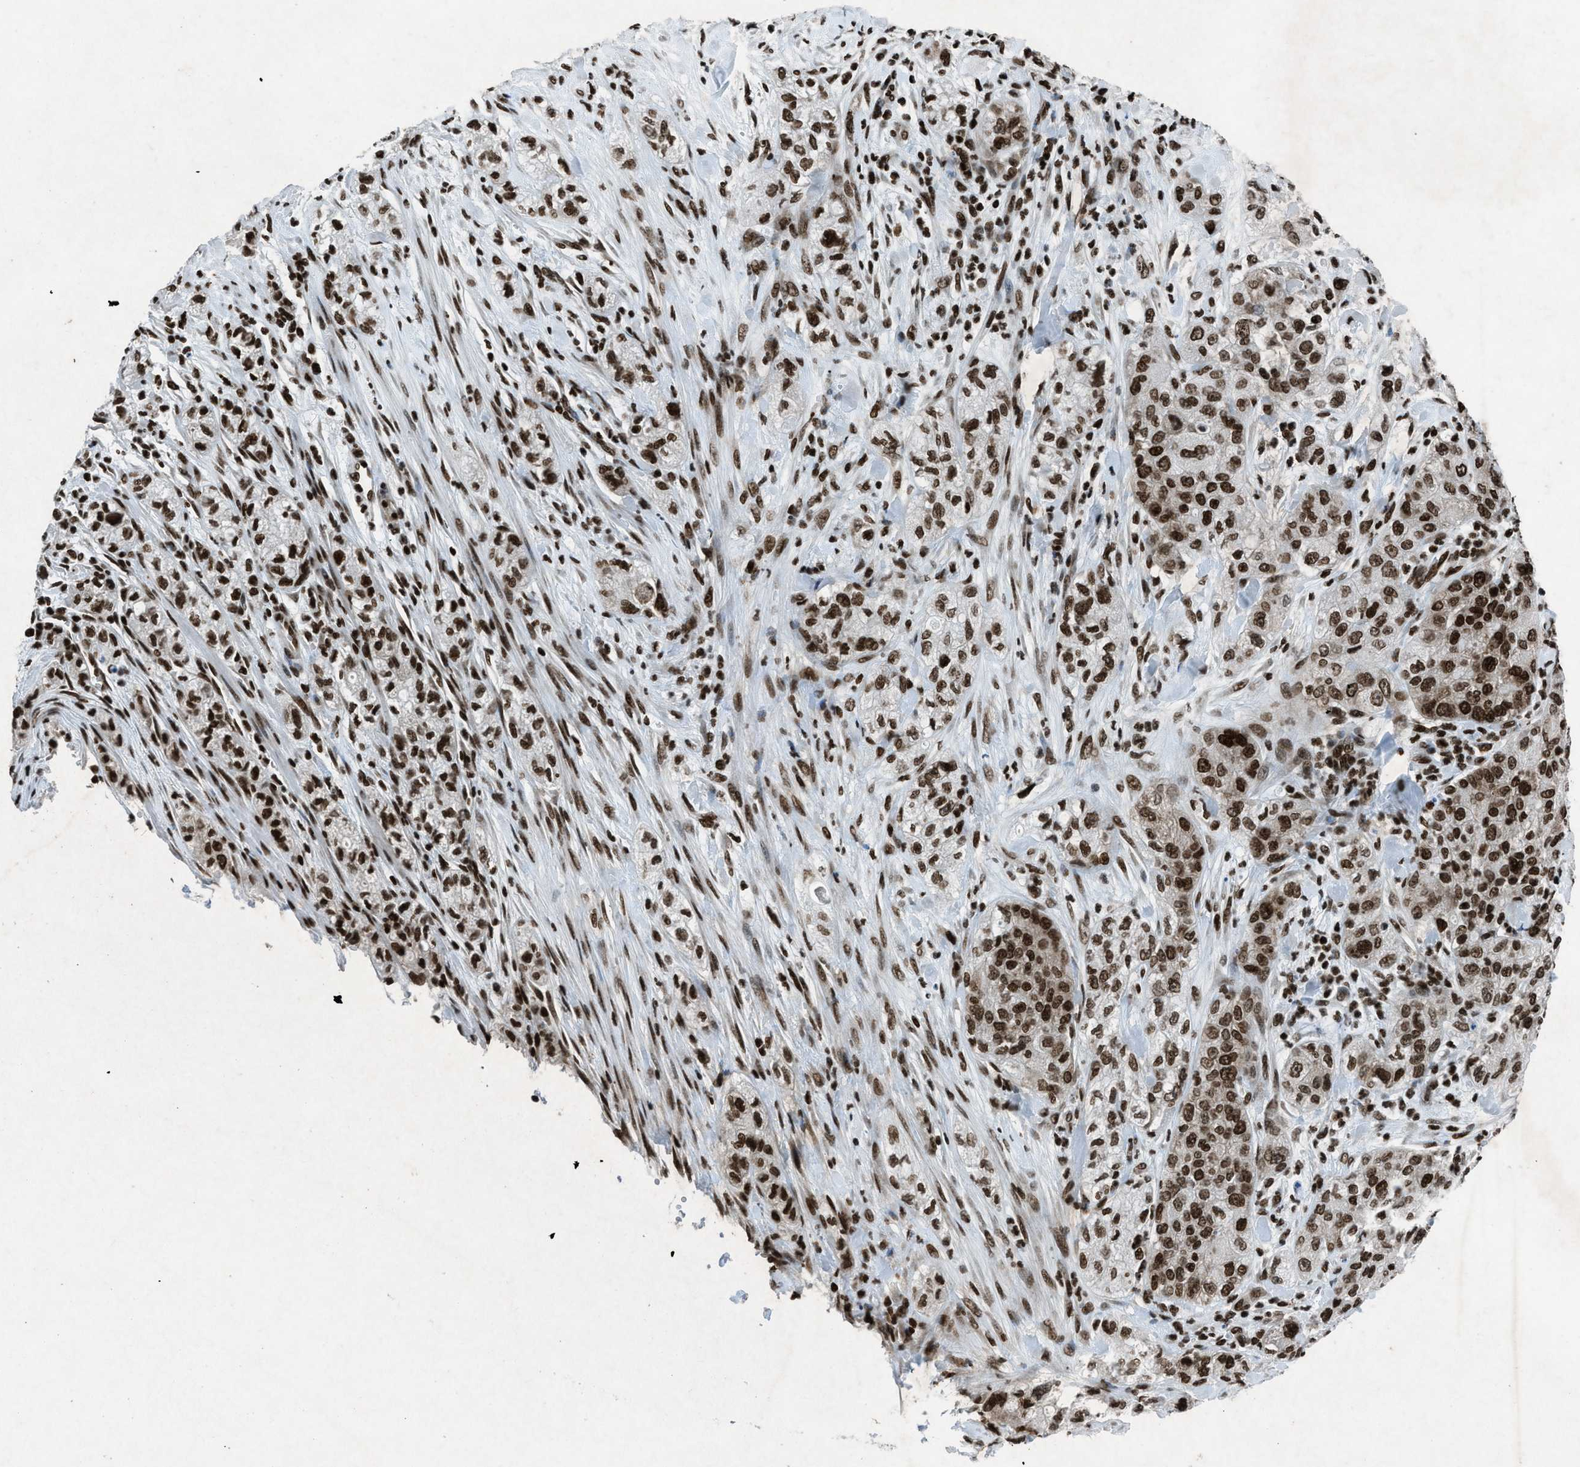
{"staining": {"intensity": "moderate", "quantity": ">75%", "location": "nuclear"}, "tissue": "pancreatic cancer", "cell_type": "Tumor cells", "image_type": "cancer", "snomed": [{"axis": "morphology", "description": "Adenocarcinoma, NOS"}, {"axis": "topography", "description": "Pancreas"}], "caption": "Pancreatic adenocarcinoma stained with a protein marker demonstrates moderate staining in tumor cells.", "gene": "NXF1", "patient": {"sex": "female", "age": 78}}